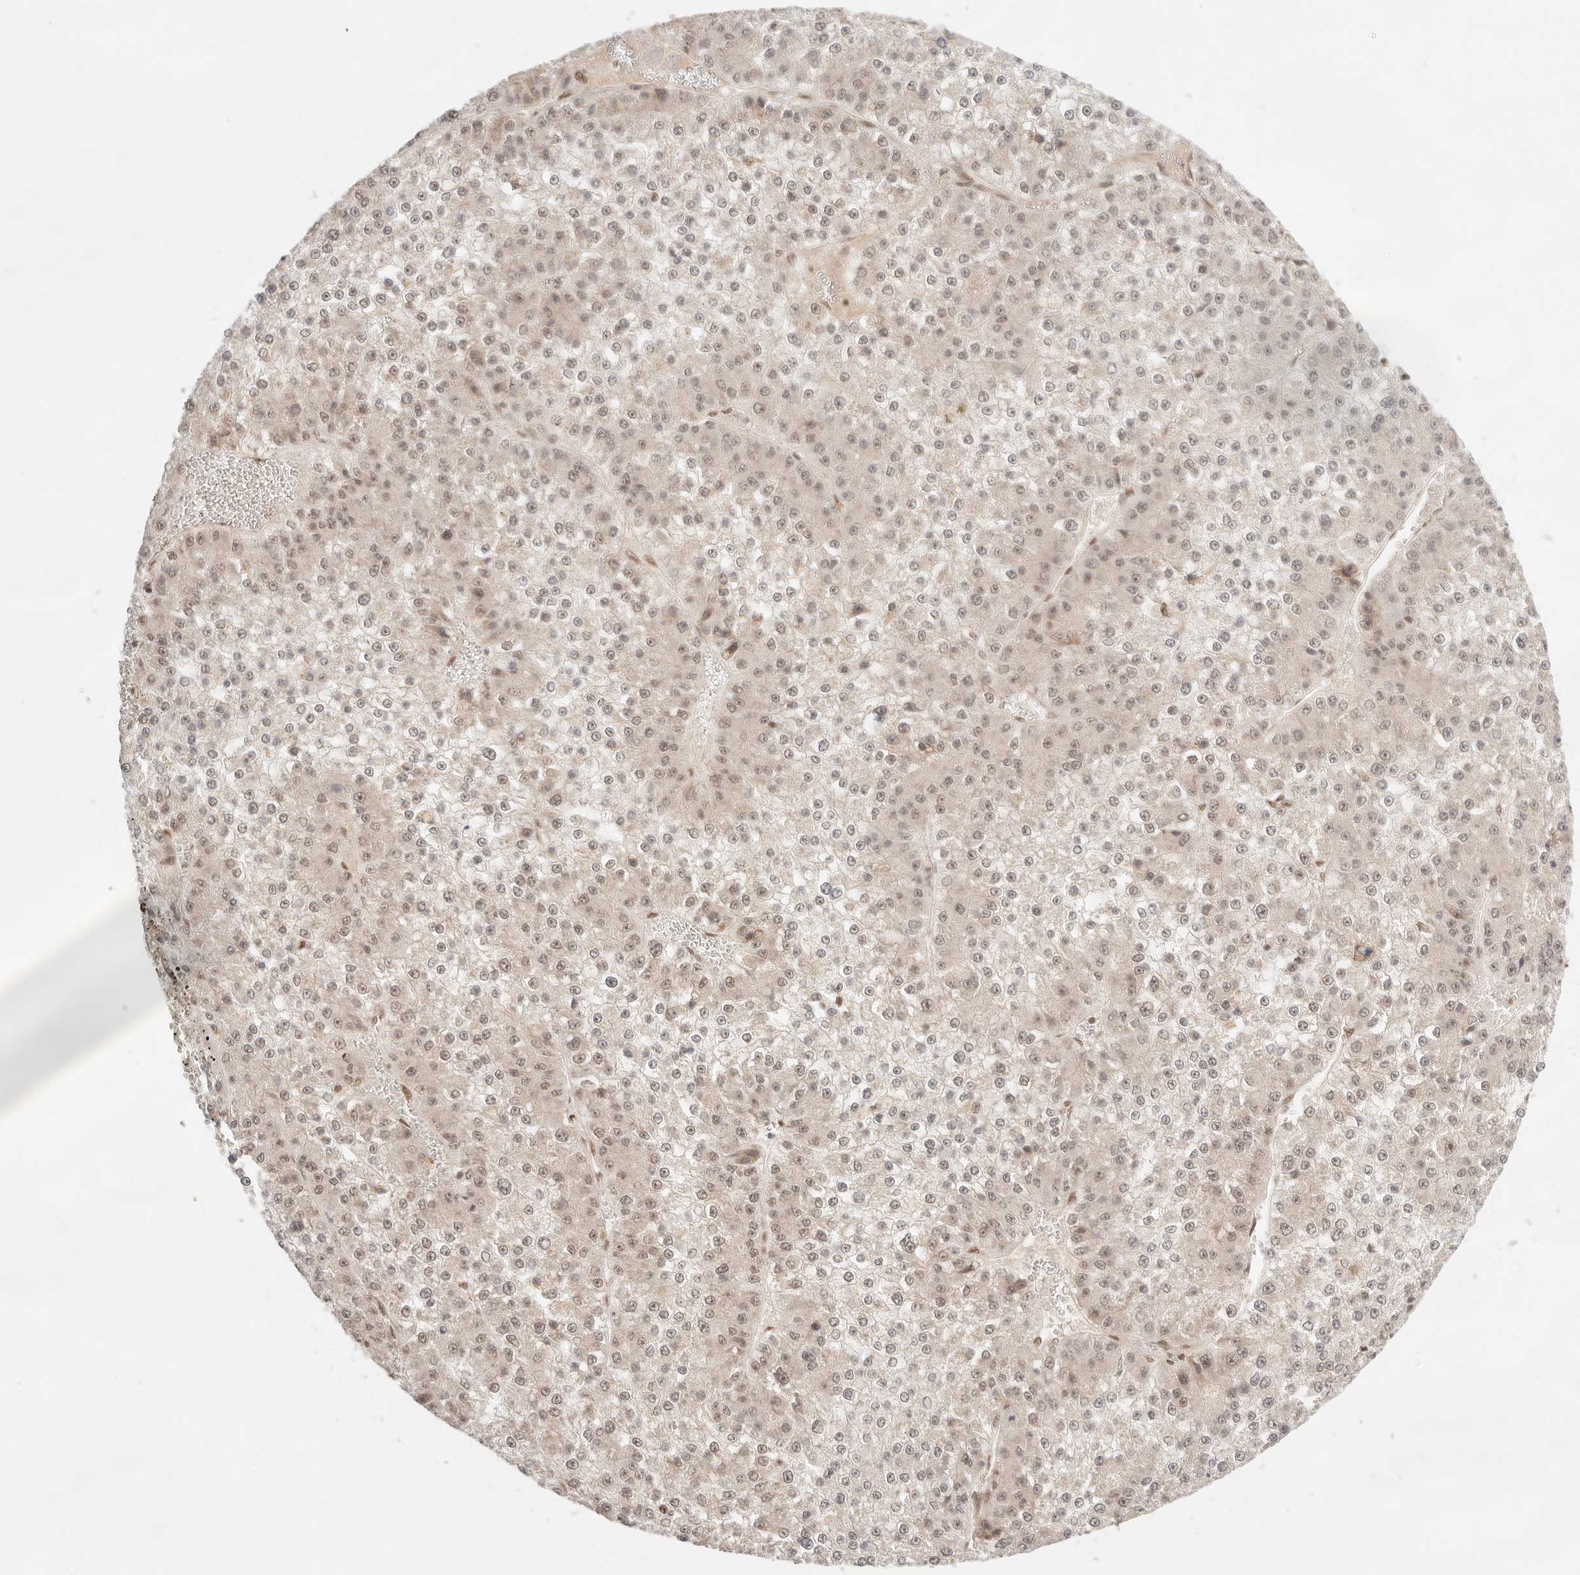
{"staining": {"intensity": "weak", "quantity": "25%-75%", "location": "nuclear"}, "tissue": "liver cancer", "cell_type": "Tumor cells", "image_type": "cancer", "snomed": [{"axis": "morphology", "description": "Carcinoma, Hepatocellular, NOS"}, {"axis": "topography", "description": "Liver"}], "caption": "Liver cancer (hepatocellular carcinoma) stained for a protein (brown) shows weak nuclear positive expression in approximately 25%-75% of tumor cells.", "gene": "GTF2E2", "patient": {"sex": "female", "age": 73}}